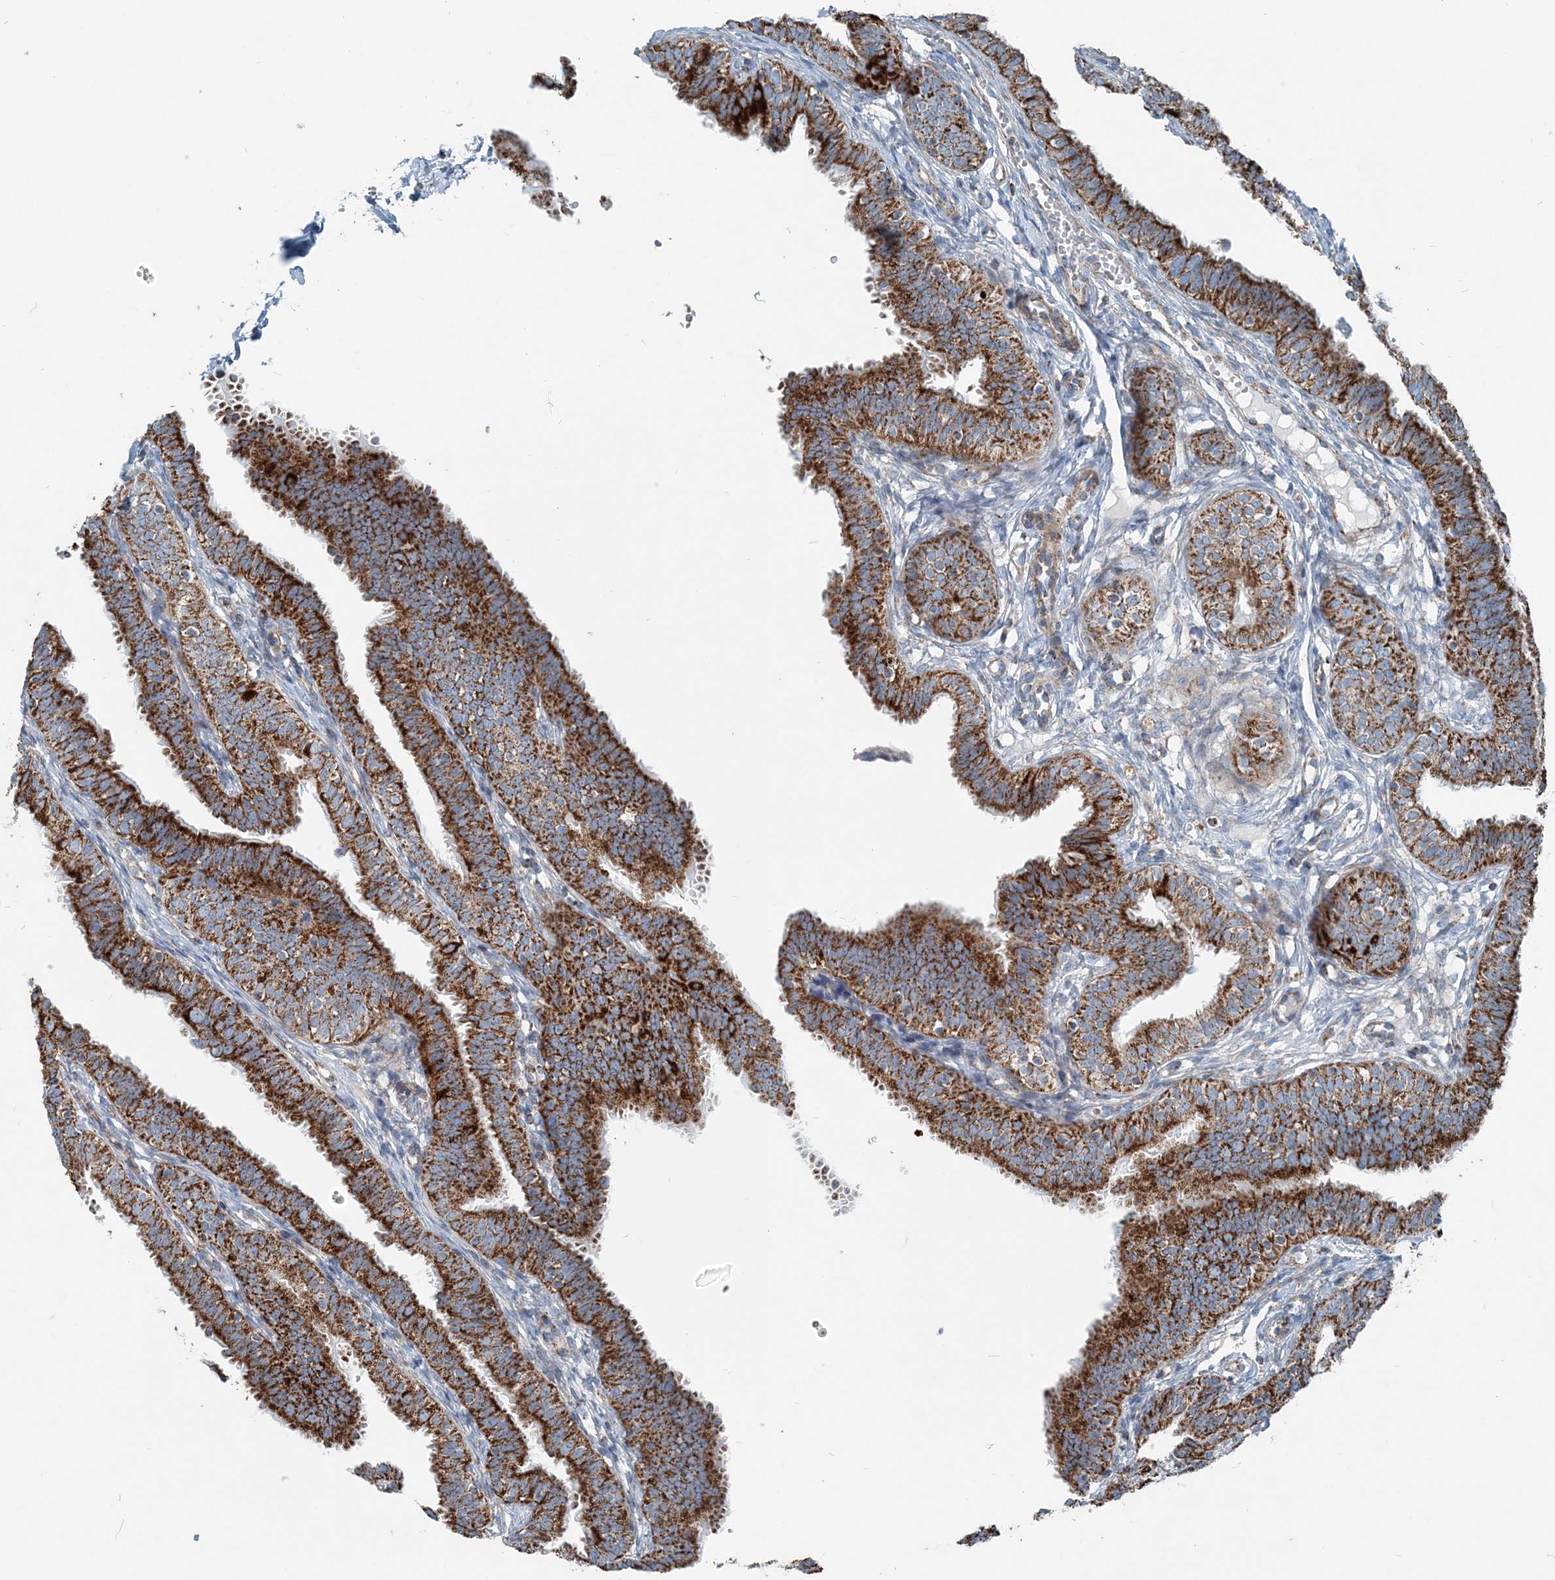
{"staining": {"intensity": "strong", "quantity": ">75%", "location": "cytoplasmic/membranous"}, "tissue": "fallopian tube", "cell_type": "Glandular cells", "image_type": "normal", "snomed": [{"axis": "morphology", "description": "Normal tissue, NOS"}, {"axis": "topography", "description": "Fallopian tube"}], "caption": "The immunohistochemical stain highlights strong cytoplasmic/membranous positivity in glandular cells of unremarkable fallopian tube. The staining was performed using DAB to visualize the protein expression in brown, while the nuclei were stained in blue with hematoxylin (Magnification: 20x).", "gene": "INTU", "patient": {"sex": "female", "age": 35}}